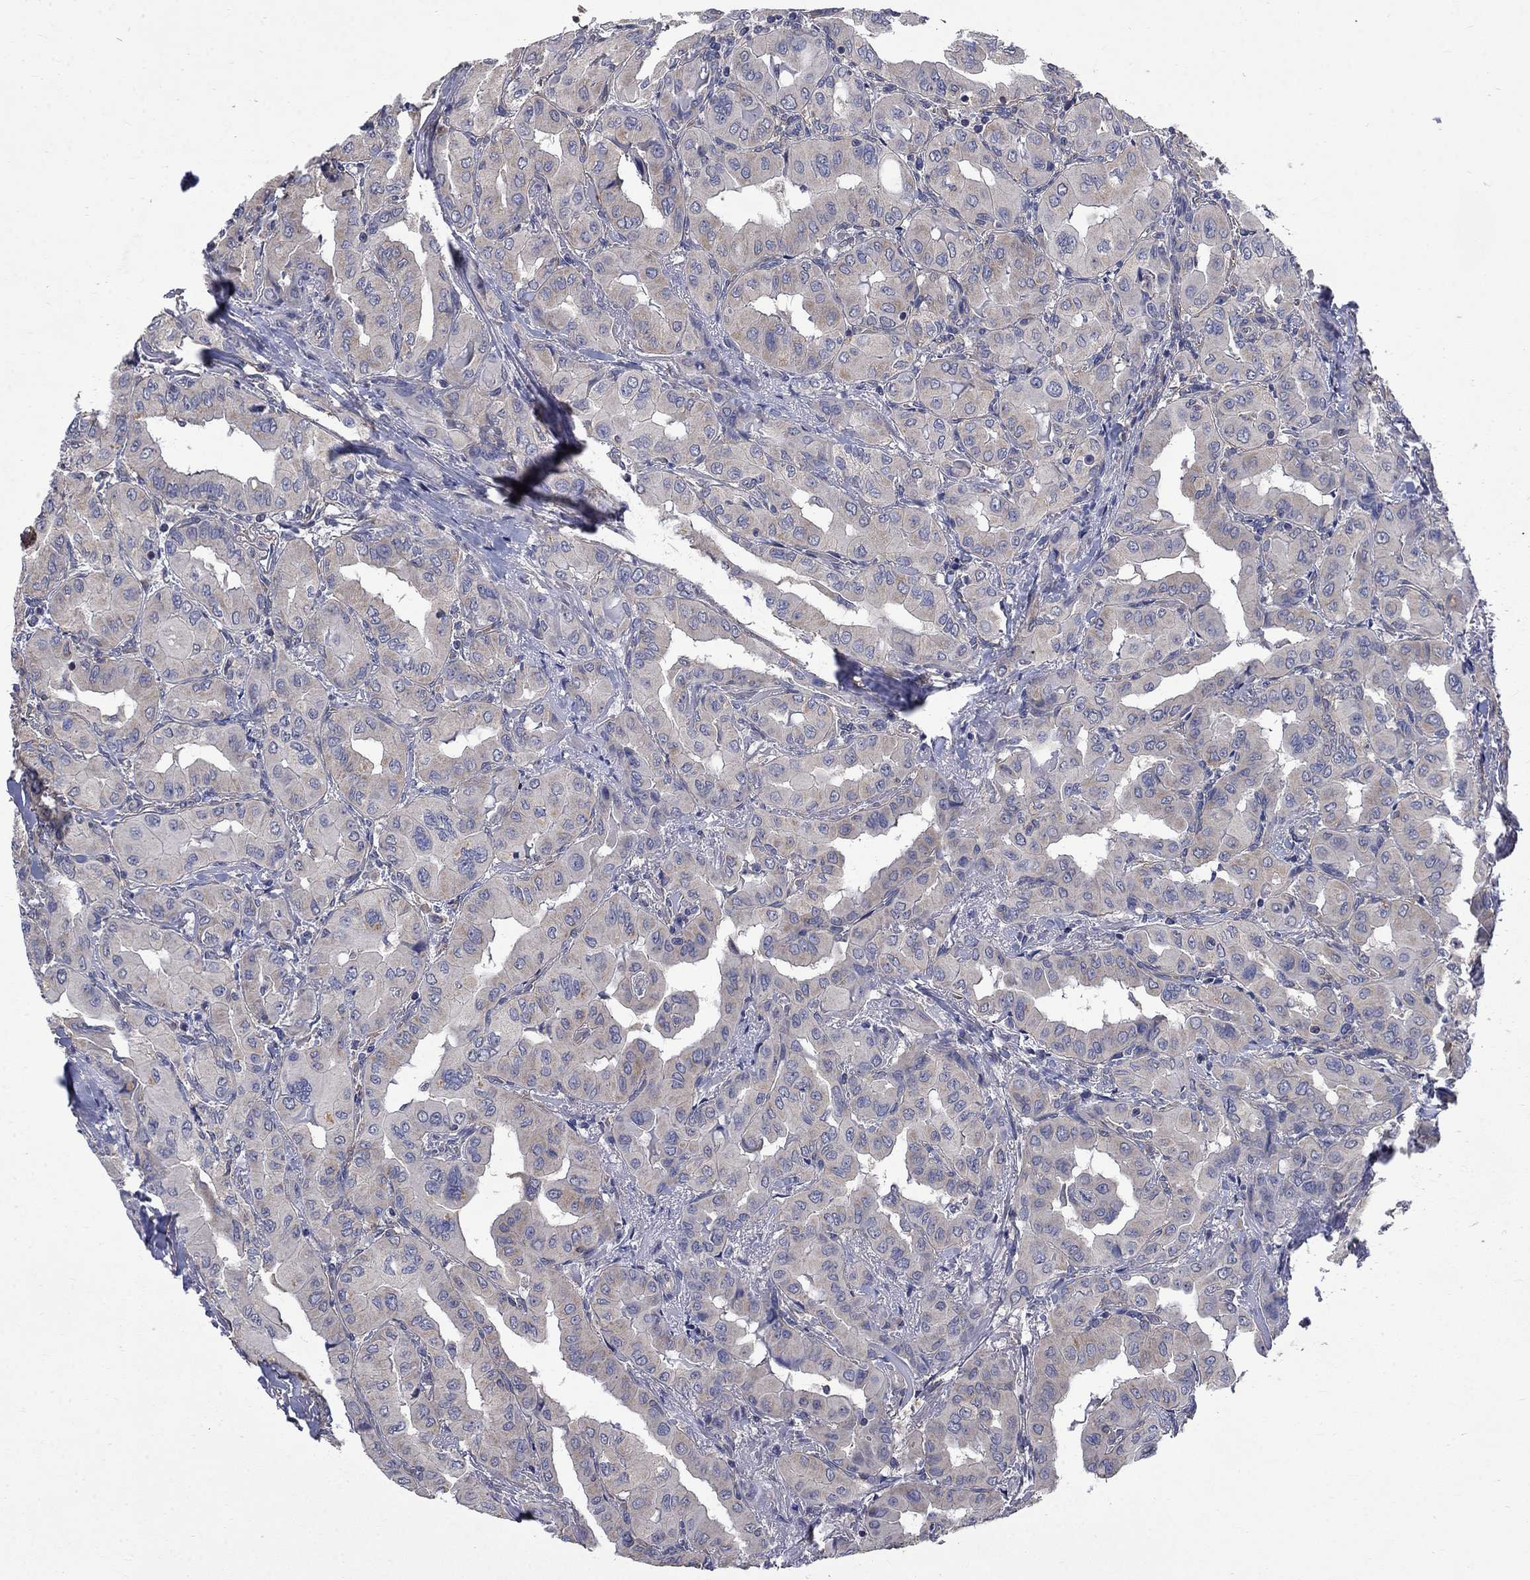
{"staining": {"intensity": "weak", "quantity": "<25%", "location": "cytoplasmic/membranous"}, "tissue": "thyroid cancer", "cell_type": "Tumor cells", "image_type": "cancer", "snomed": [{"axis": "morphology", "description": "Normal tissue, NOS"}, {"axis": "morphology", "description": "Papillary adenocarcinoma, NOS"}, {"axis": "topography", "description": "Thyroid gland"}], "caption": "Thyroid cancer (papillary adenocarcinoma) was stained to show a protein in brown. There is no significant expression in tumor cells.", "gene": "HSPA12A", "patient": {"sex": "female", "age": 66}}